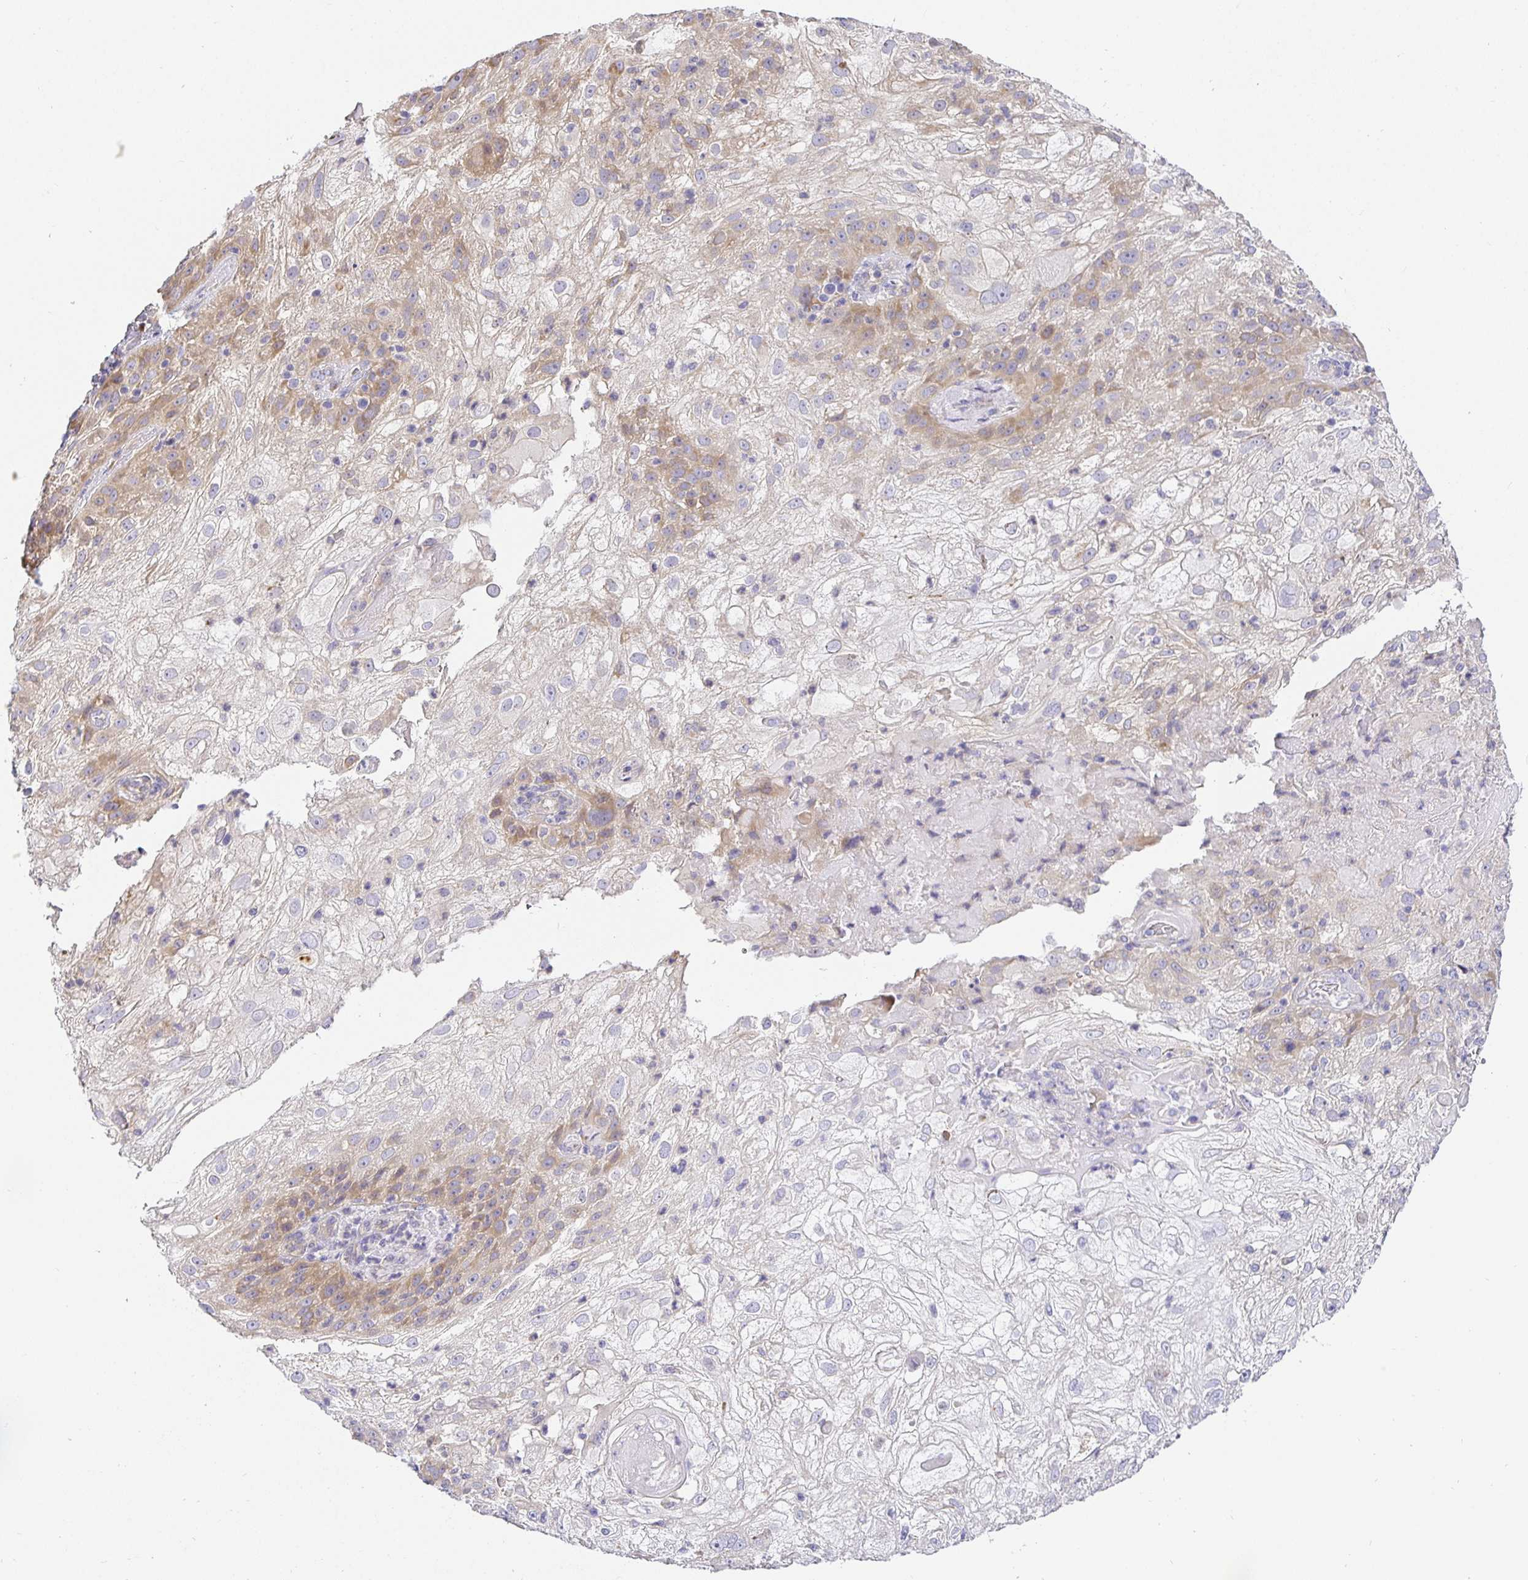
{"staining": {"intensity": "moderate", "quantity": "<25%", "location": "cytoplasmic/membranous"}, "tissue": "skin cancer", "cell_type": "Tumor cells", "image_type": "cancer", "snomed": [{"axis": "morphology", "description": "Normal tissue, NOS"}, {"axis": "morphology", "description": "Squamous cell carcinoma, NOS"}, {"axis": "topography", "description": "Skin"}], "caption": "Human skin cancer stained with a brown dye reveals moderate cytoplasmic/membranous positive expression in about <25% of tumor cells.", "gene": "OPALIN", "patient": {"sex": "female", "age": 83}}